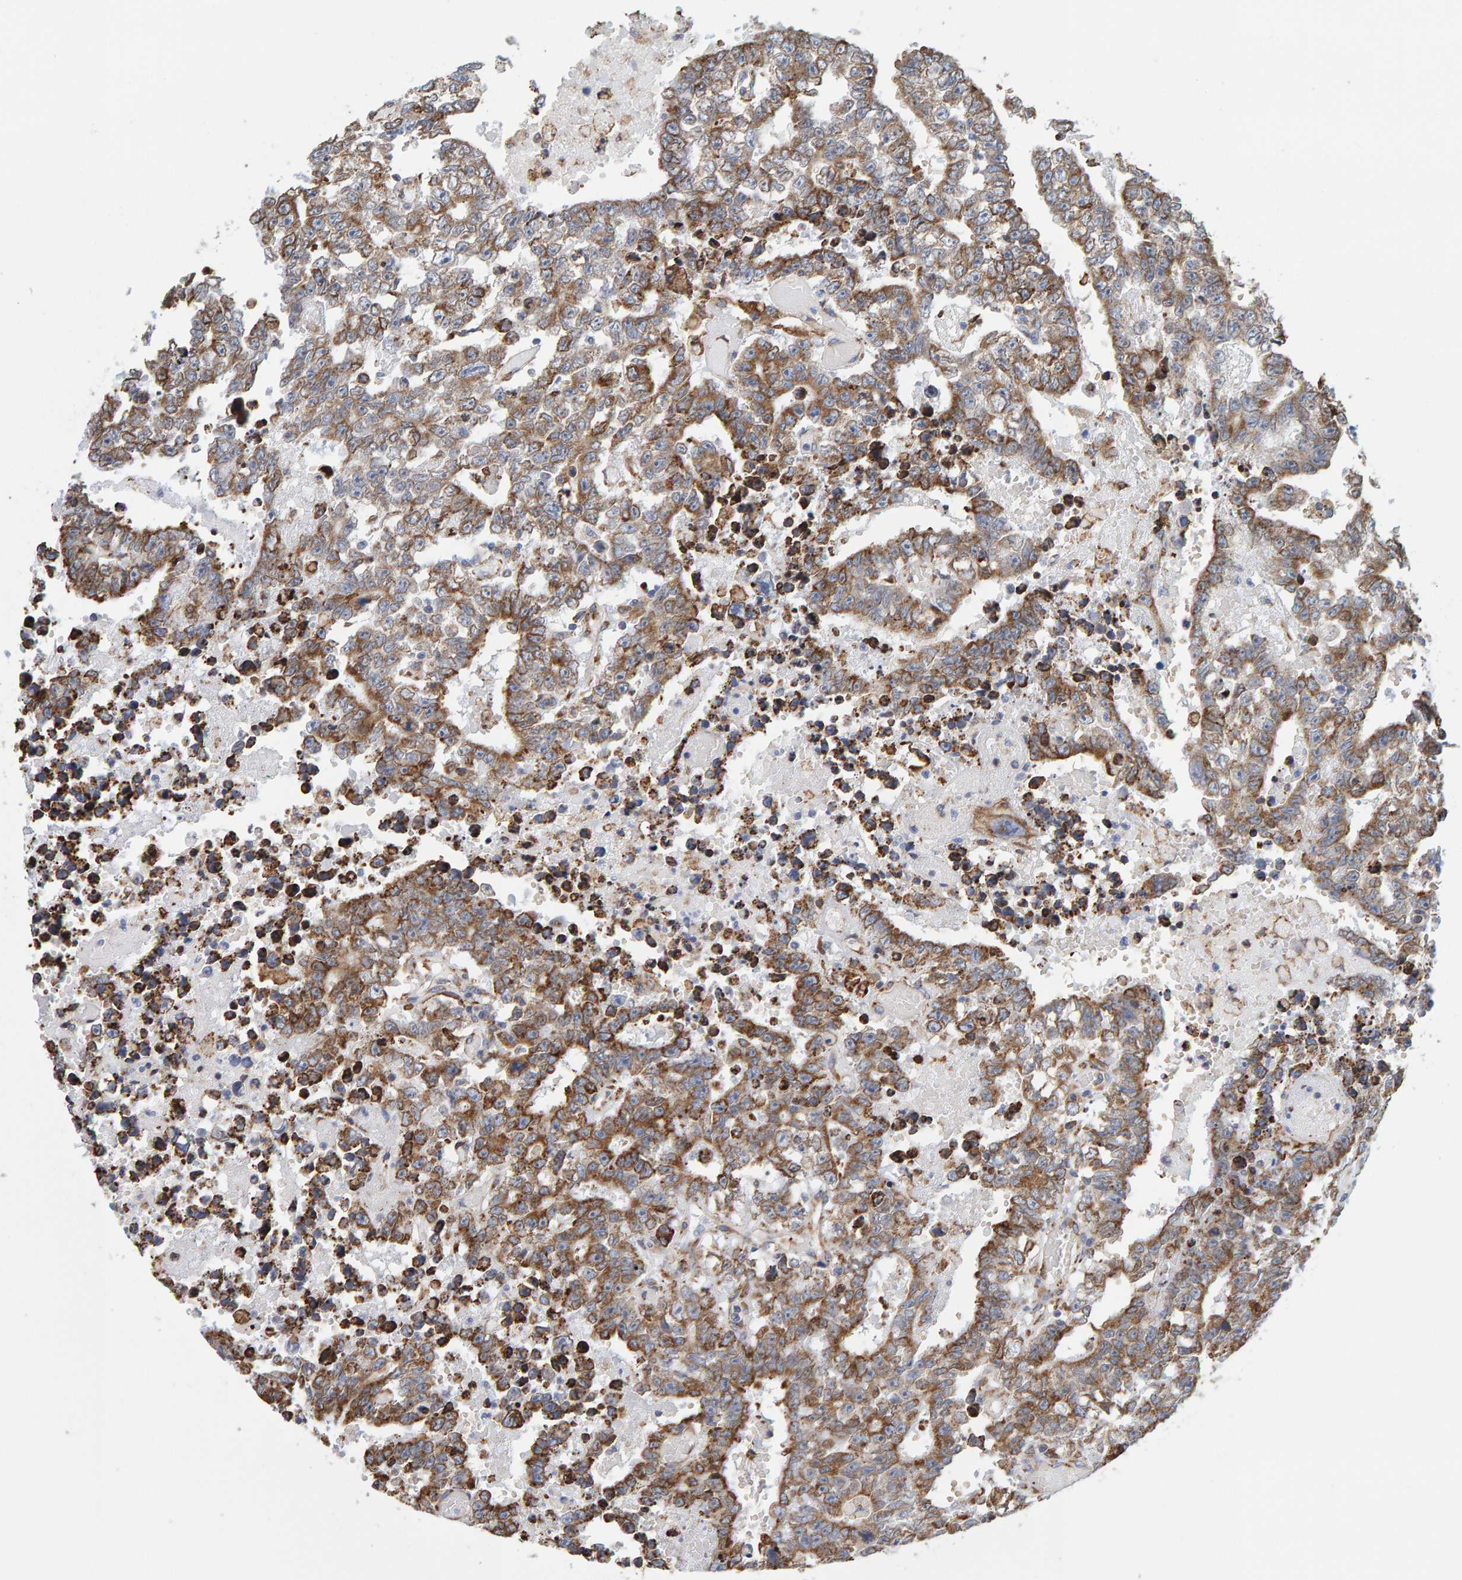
{"staining": {"intensity": "moderate", "quantity": ">75%", "location": "cytoplasmic/membranous"}, "tissue": "testis cancer", "cell_type": "Tumor cells", "image_type": "cancer", "snomed": [{"axis": "morphology", "description": "Carcinoma, Embryonal, NOS"}, {"axis": "topography", "description": "Testis"}], "caption": "This photomicrograph displays IHC staining of human embryonal carcinoma (testis), with medium moderate cytoplasmic/membranous expression in about >75% of tumor cells.", "gene": "SGPL1", "patient": {"sex": "male", "age": 25}}